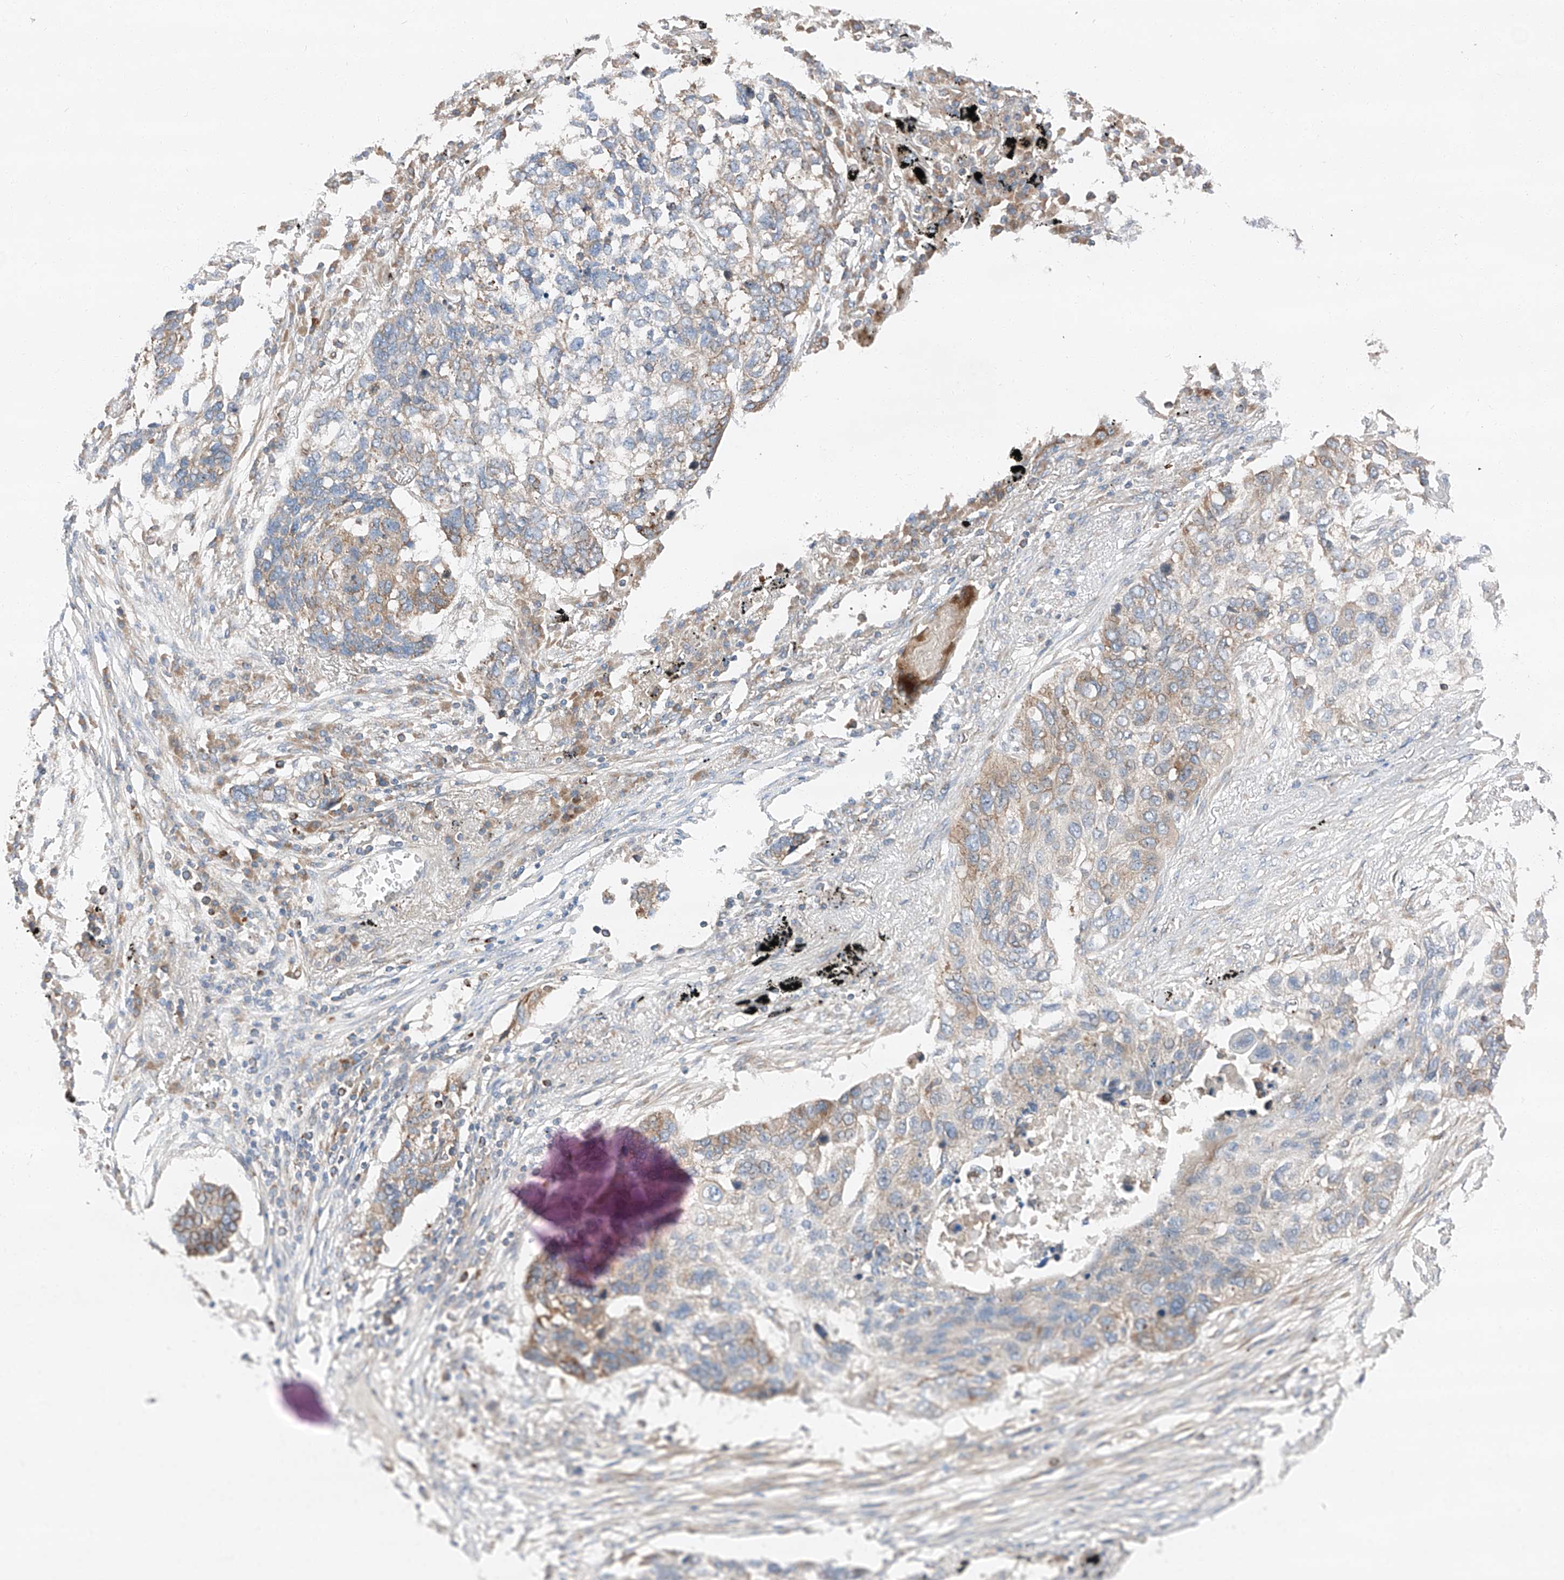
{"staining": {"intensity": "moderate", "quantity": "<25%", "location": "cytoplasmic/membranous"}, "tissue": "lung cancer", "cell_type": "Tumor cells", "image_type": "cancer", "snomed": [{"axis": "morphology", "description": "Squamous cell carcinoma, NOS"}, {"axis": "topography", "description": "Lung"}], "caption": "The photomicrograph shows a brown stain indicating the presence of a protein in the cytoplasmic/membranous of tumor cells in squamous cell carcinoma (lung).", "gene": "ZC3H15", "patient": {"sex": "female", "age": 63}}